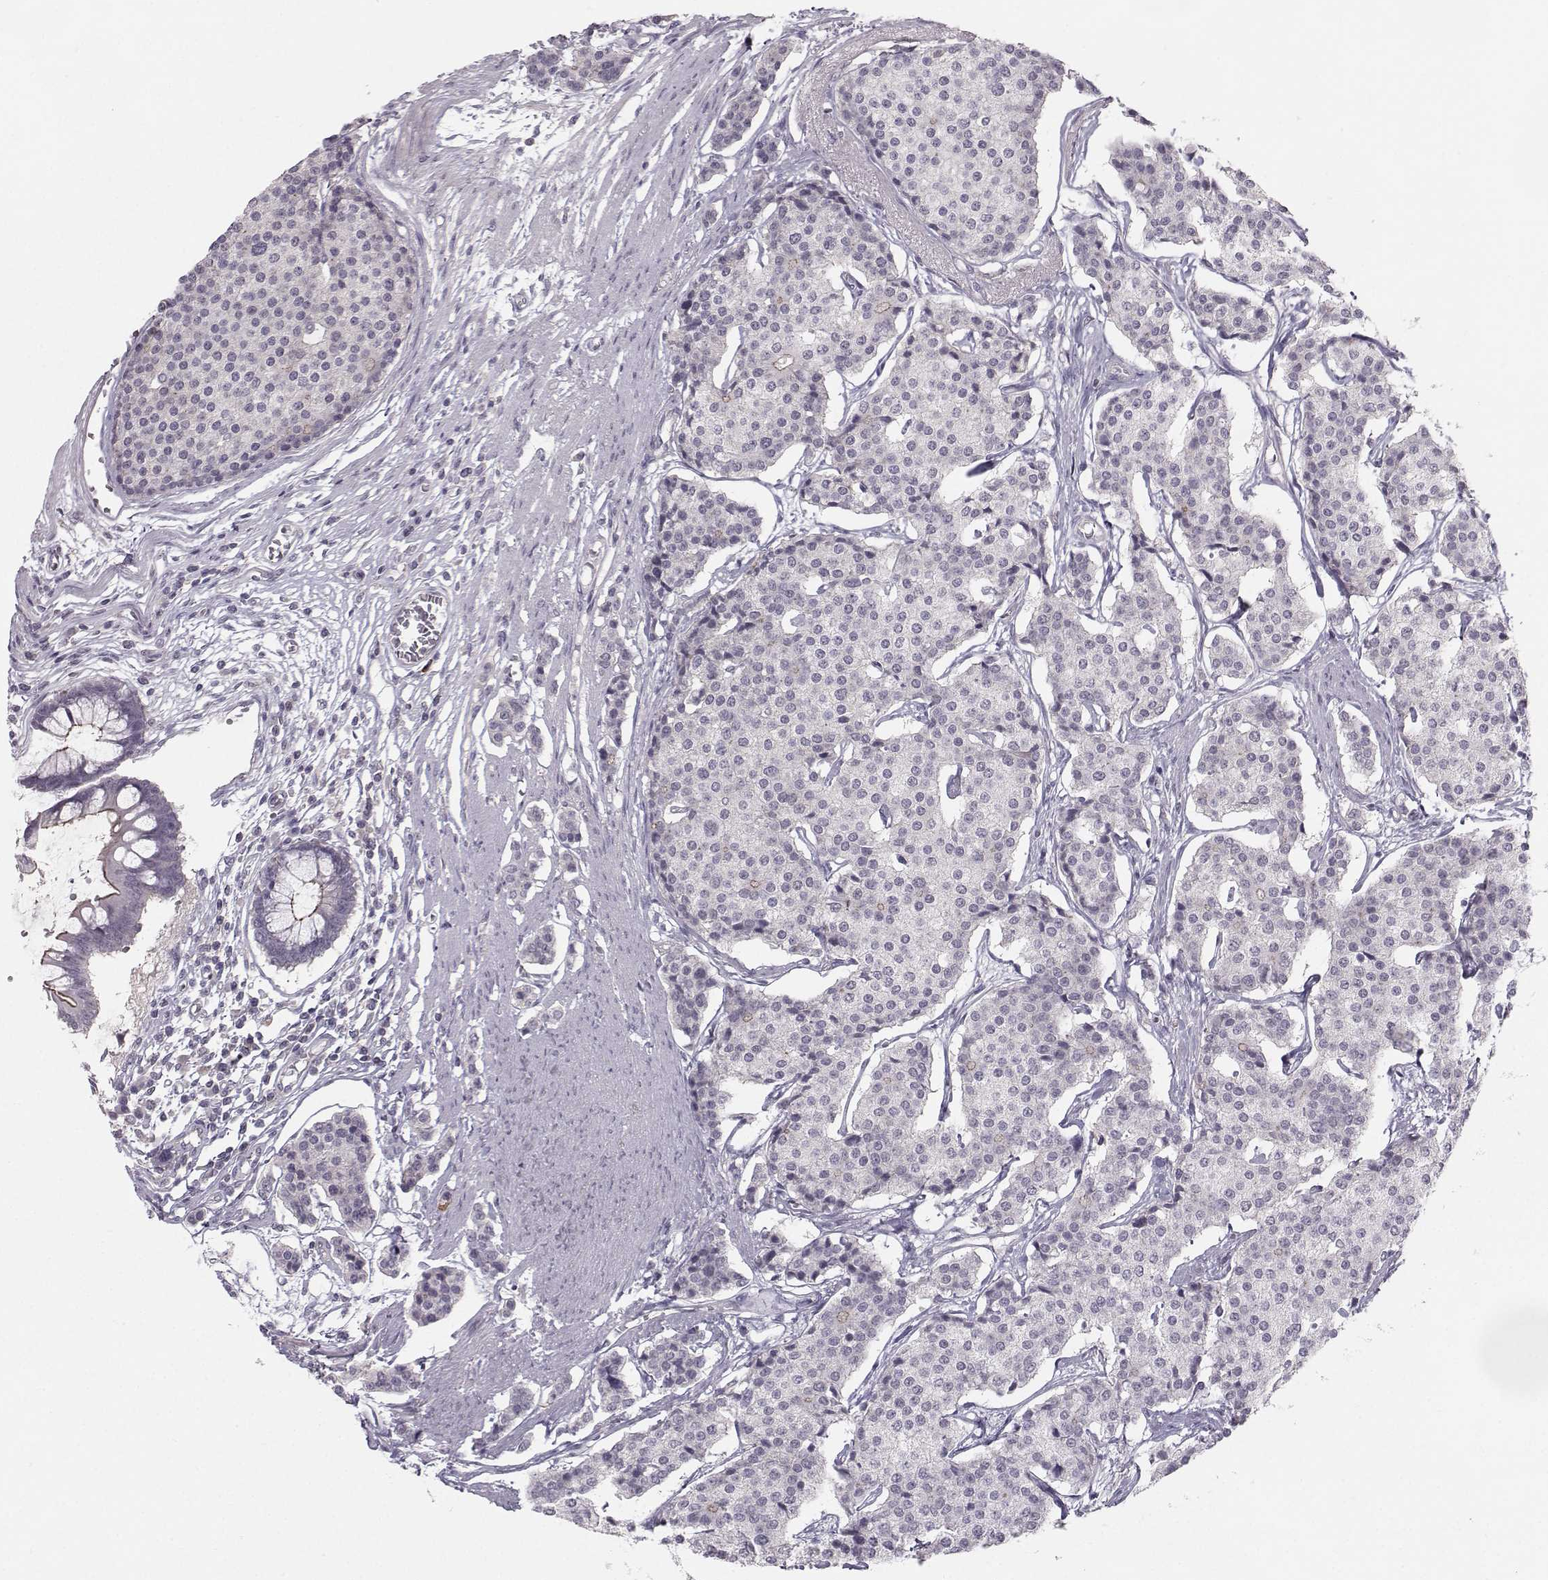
{"staining": {"intensity": "negative", "quantity": "none", "location": "none"}, "tissue": "carcinoid", "cell_type": "Tumor cells", "image_type": "cancer", "snomed": [{"axis": "morphology", "description": "Carcinoid, malignant, NOS"}, {"axis": "topography", "description": "Small intestine"}], "caption": "Carcinoid was stained to show a protein in brown. There is no significant expression in tumor cells.", "gene": "MAST1", "patient": {"sex": "female", "age": 65}}